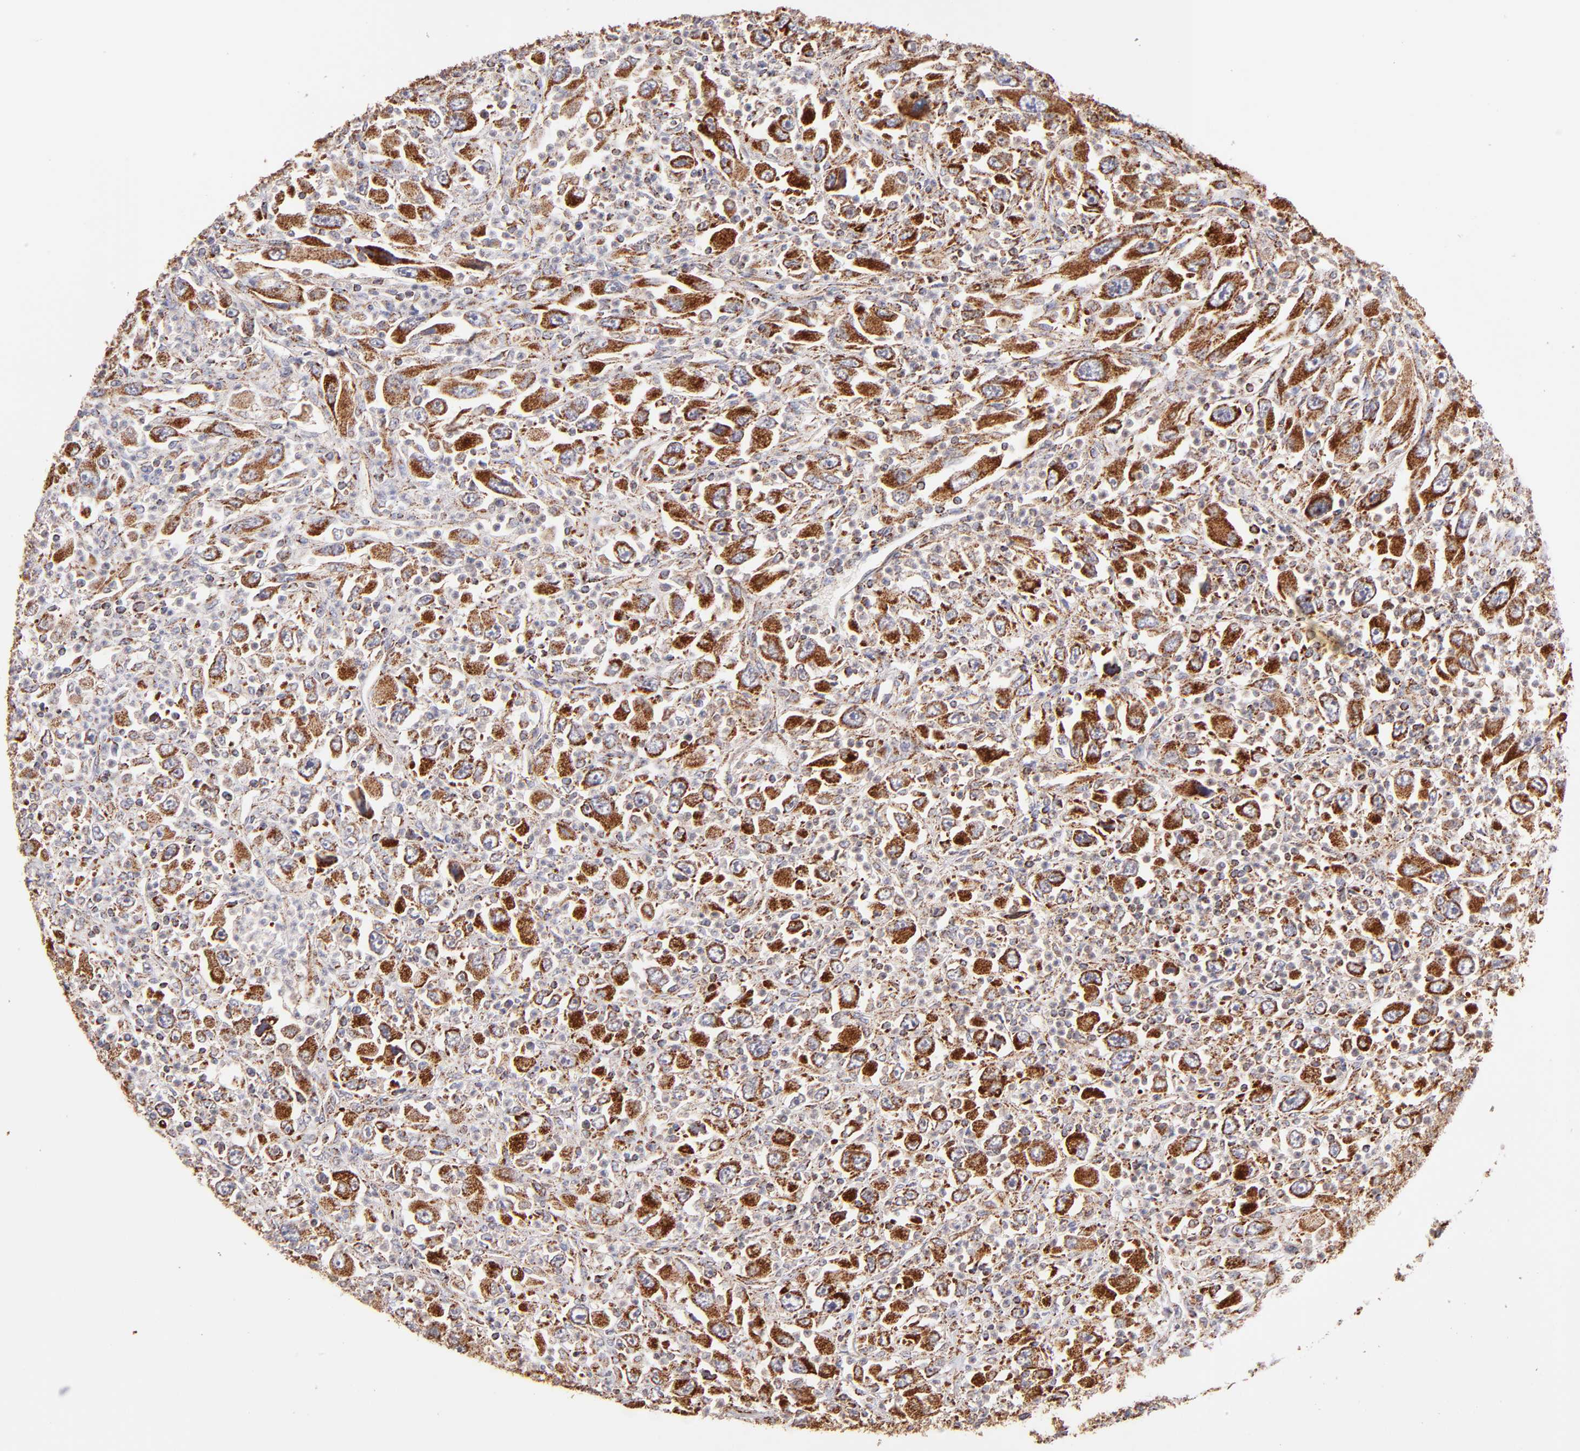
{"staining": {"intensity": "weak", "quantity": ">75%", "location": "cytoplasmic/membranous"}, "tissue": "melanoma", "cell_type": "Tumor cells", "image_type": "cancer", "snomed": [{"axis": "morphology", "description": "Malignant melanoma, Metastatic site"}, {"axis": "topography", "description": "Skin"}], "caption": "Protein expression analysis of malignant melanoma (metastatic site) shows weak cytoplasmic/membranous positivity in approximately >75% of tumor cells.", "gene": "DLST", "patient": {"sex": "female", "age": 56}}